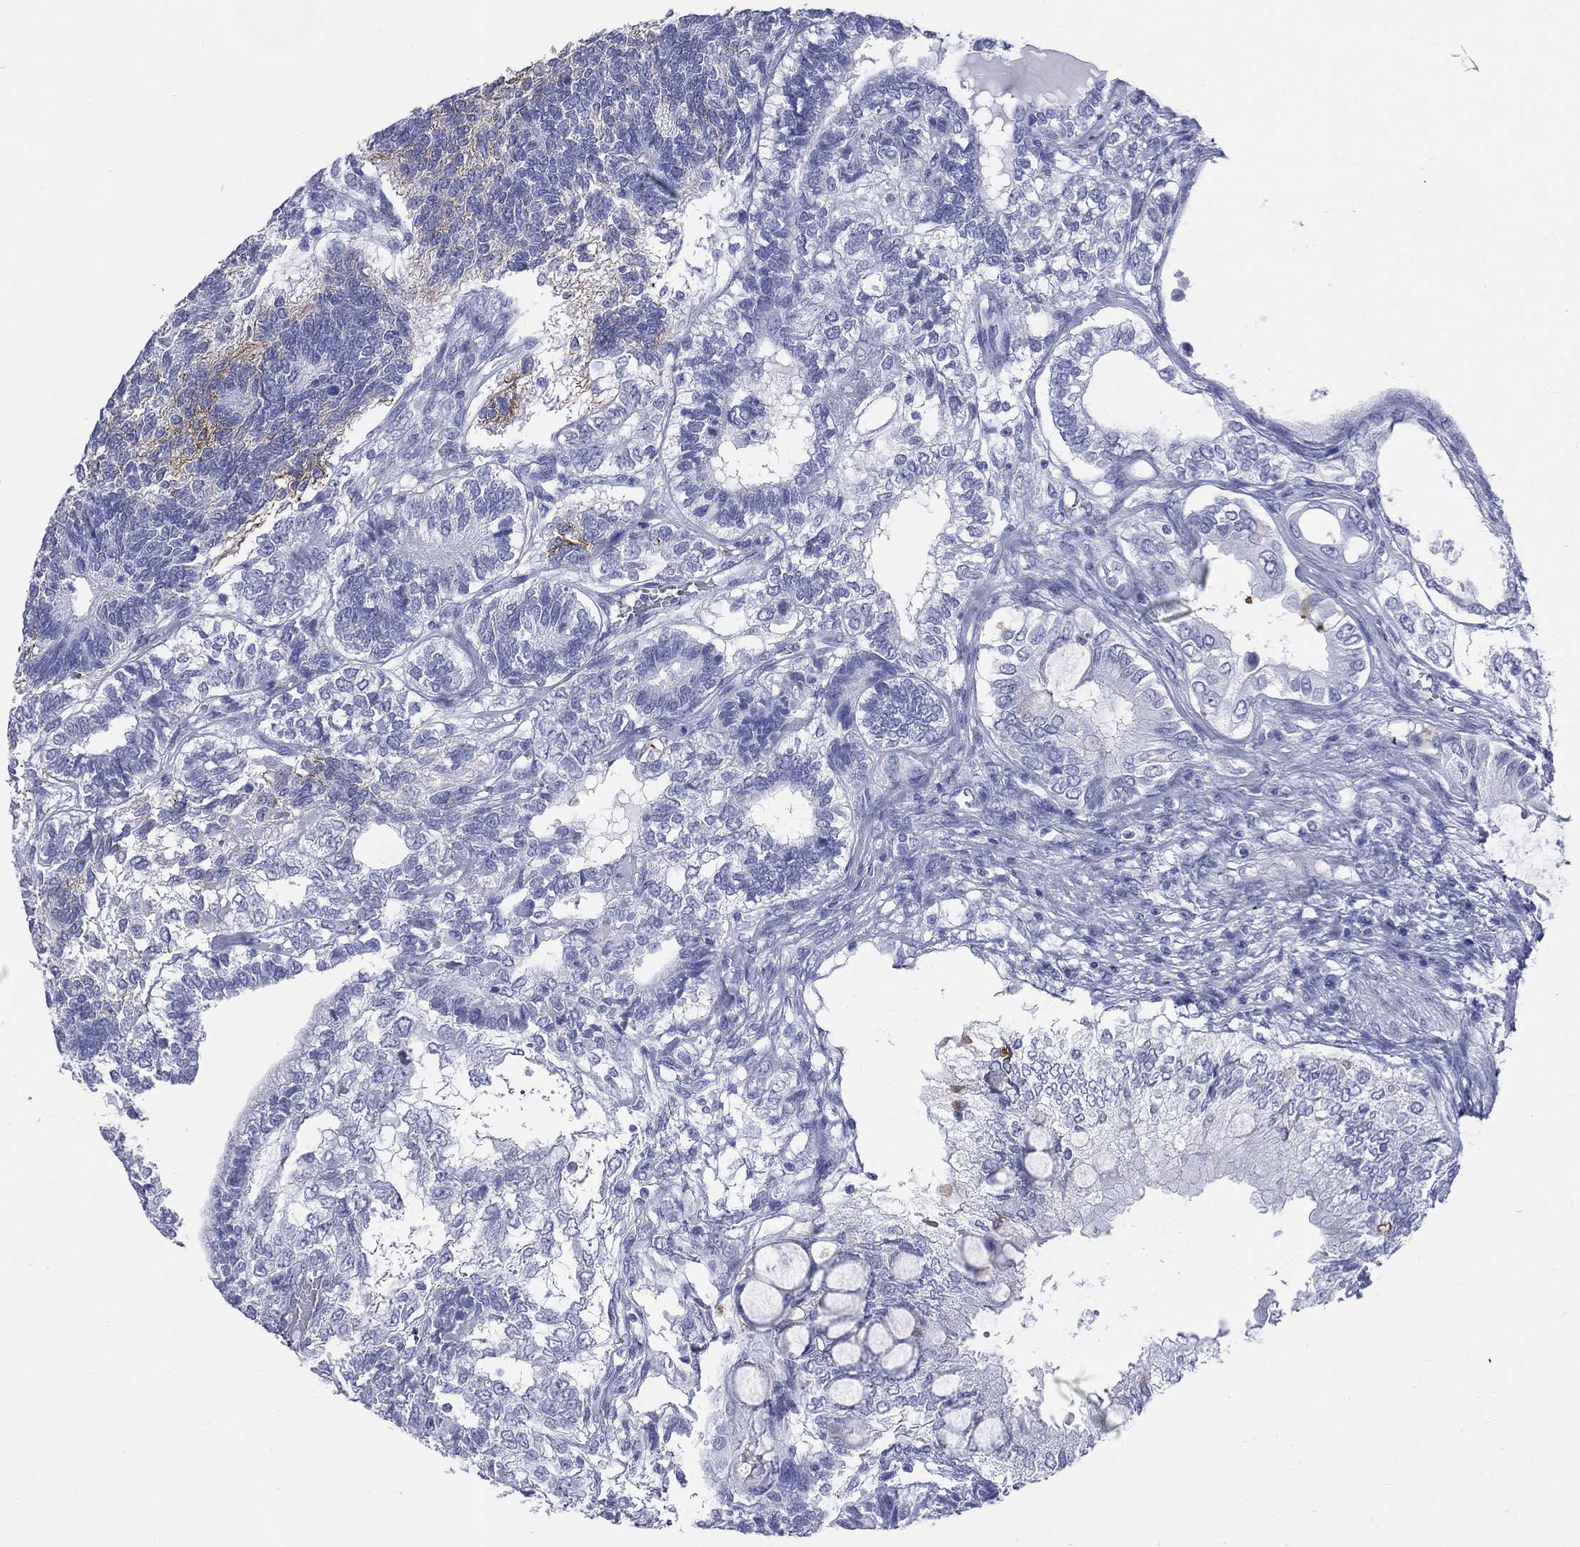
{"staining": {"intensity": "negative", "quantity": "none", "location": "none"}, "tissue": "testis cancer", "cell_type": "Tumor cells", "image_type": "cancer", "snomed": [{"axis": "morphology", "description": "Seminoma, NOS"}, {"axis": "morphology", "description": "Carcinoma, Embryonal, NOS"}, {"axis": "topography", "description": "Testis"}], "caption": "There is no significant staining in tumor cells of testis embryonal carcinoma.", "gene": "SYP", "patient": {"sex": "male", "age": 41}}